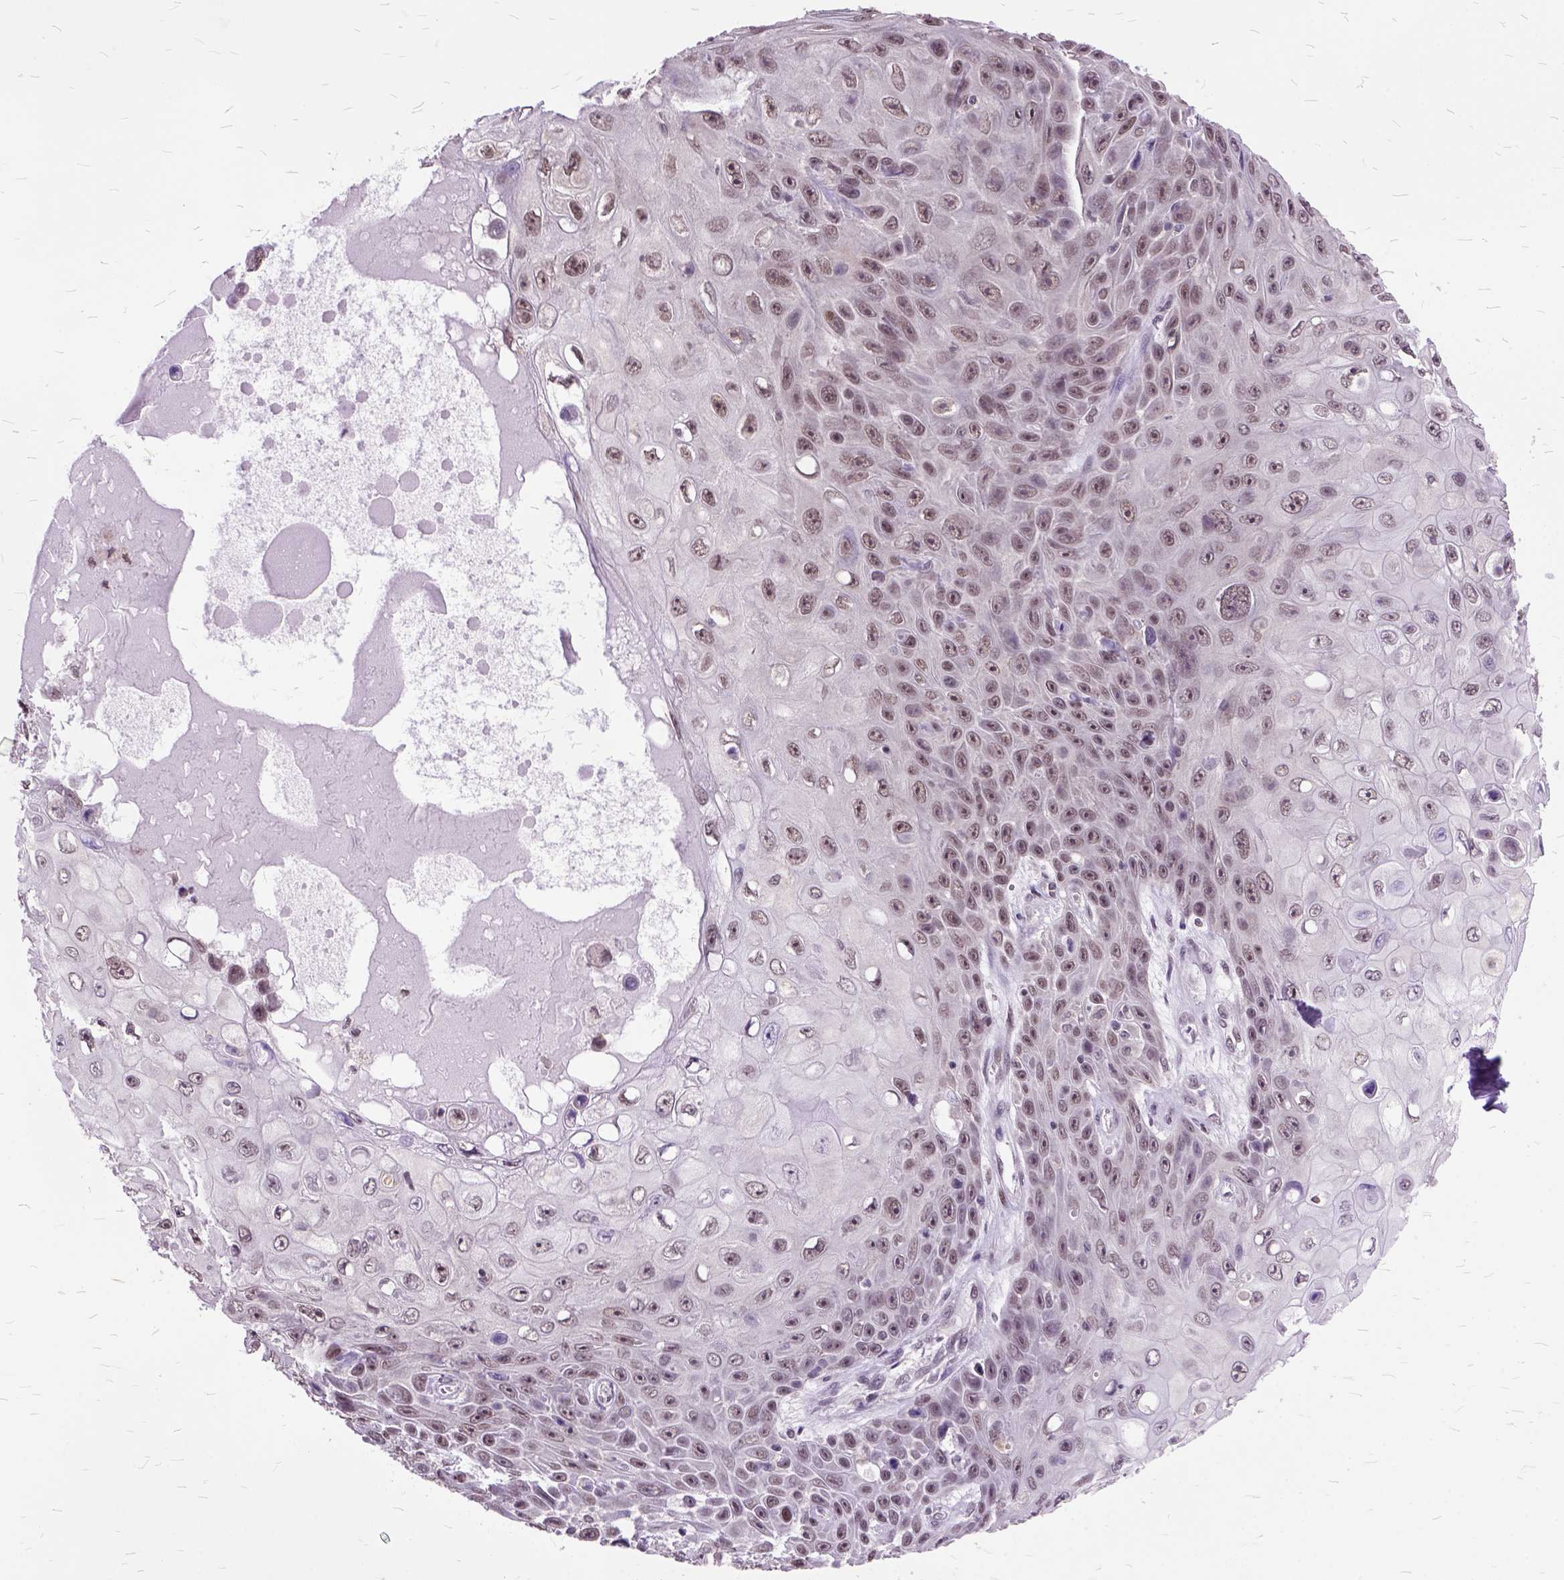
{"staining": {"intensity": "moderate", "quantity": ">75%", "location": "nuclear"}, "tissue": "skin cancer", "cell_type": "Tumor cells", "image_type": "cancer", "snomed": [{"axis": "morphology", "description": "Squamous cell carcinoma, NOS"}, {"axis": "topography", "description": "Skin"}], "caption": "IHC photomicrograph of neoplastic tissue: human skin cancer stained using immunohistochemistry (IHC) reveals medium levels of moderate protein expression localized specifically in the nuclear of tumor cells, appearing as a nuclear brown color.", "gene": "ORC5", "patient": {"sex": "male", "age": 82}}